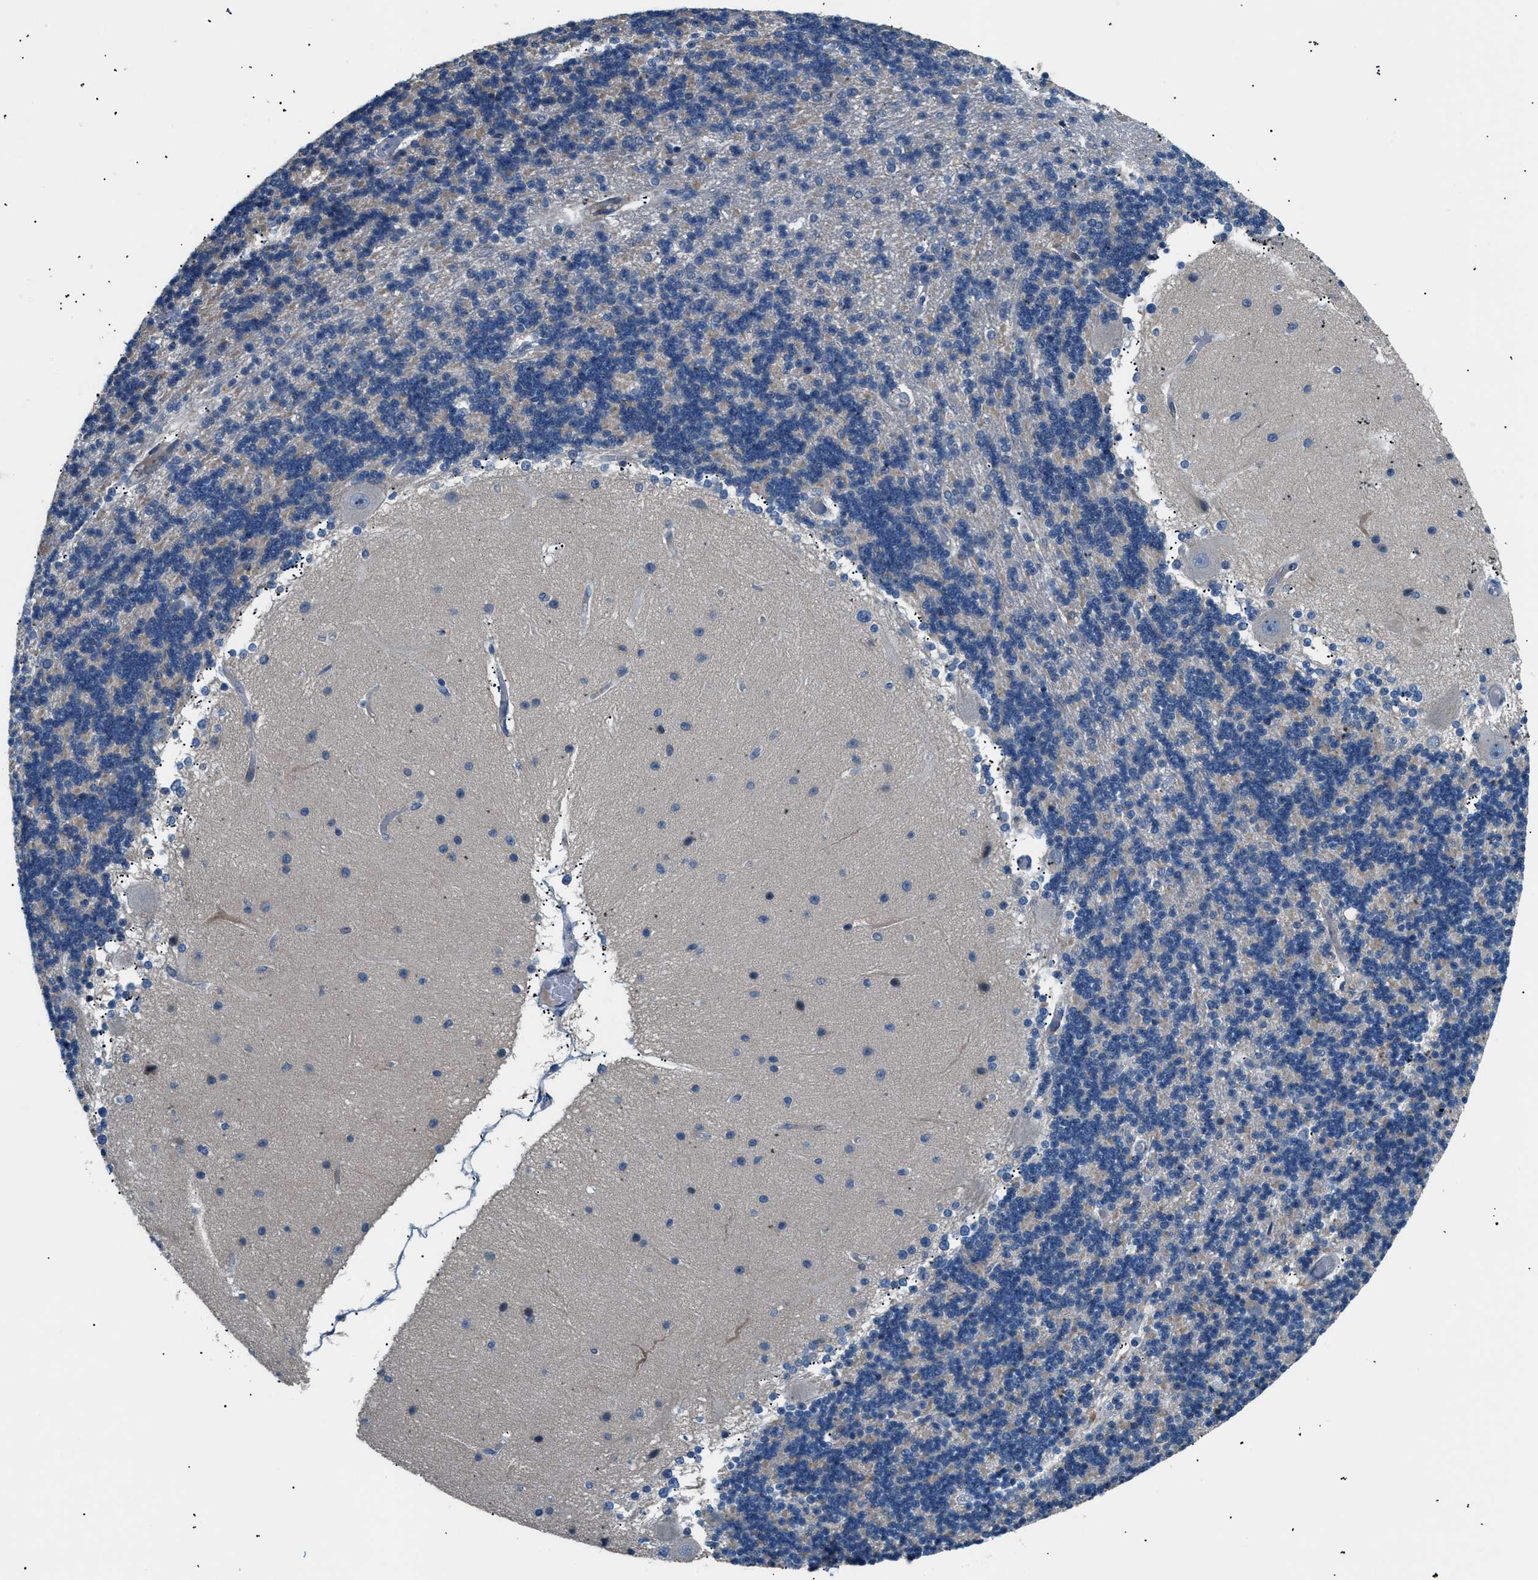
{"staining": {"intensity": "weak", "quantity": "<25%", "location": "cytoplasmic/membranous"}, "tissue": "cerebellum", "cell_type": "Cells in granular layer", "image_type": "normal", "snomed": [{"axis": "morphology", "description": "Normal tissue, NOS"}, {"axis": "topography", "description": "Cerebellum"}], "caption": "Protein analysis of normal cerebellum exhibits no significant positivity in cells in granular layer. Nuclei are stained in blue.", "gene": "ICA1", "patient": {"sex": "female", "age": 54}}